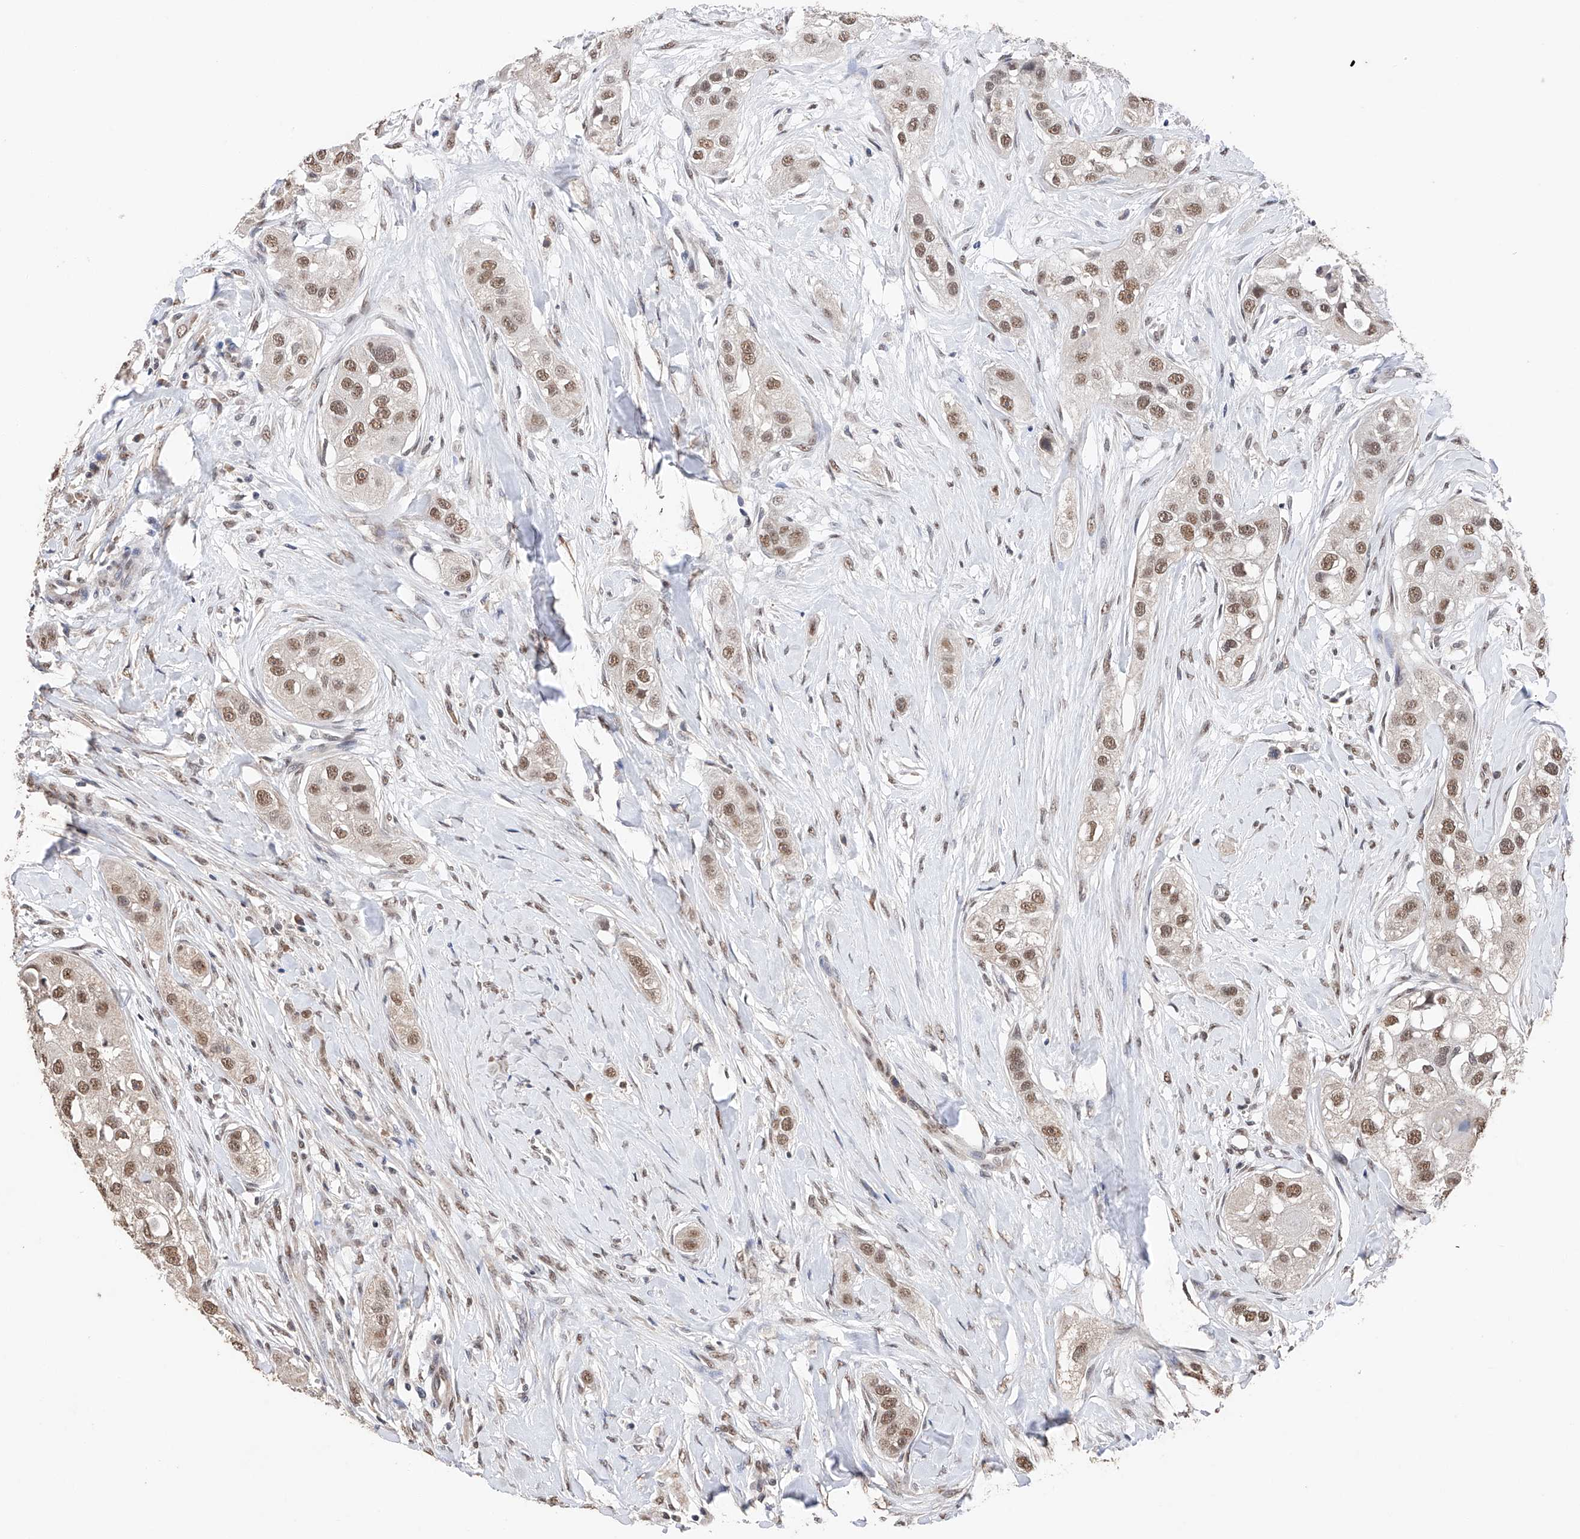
{"staining": {"intensity": "moderate", "quantity": ">75%", "location": "nuclear"}, "tissue": "head and neck cancer", "cell_type": "Tumor cells", "image_type": "cancer", "snomed": [{"axis": "morphology", "description": "Normal tissue, NOS"}, {"axis": "morphology", "description": "Squamous cell carcinoma, NOS"}, {"axis": "topography", "description": "Skeletal muscle"}, {"axis": "topography", "description": "Head-Neck"}], "caption": "Immunohistochemistry micrograph of neoplastic tissue: human squamous cell carcinoma (head and neck) stained using IHC shows medium levels of moderate protein expression localized specifically in the nuclear of tumor cells, appearing as a nuclear brown color.", "gene": "DMAP1", "patient": {"sex": "male", "age": 51}}